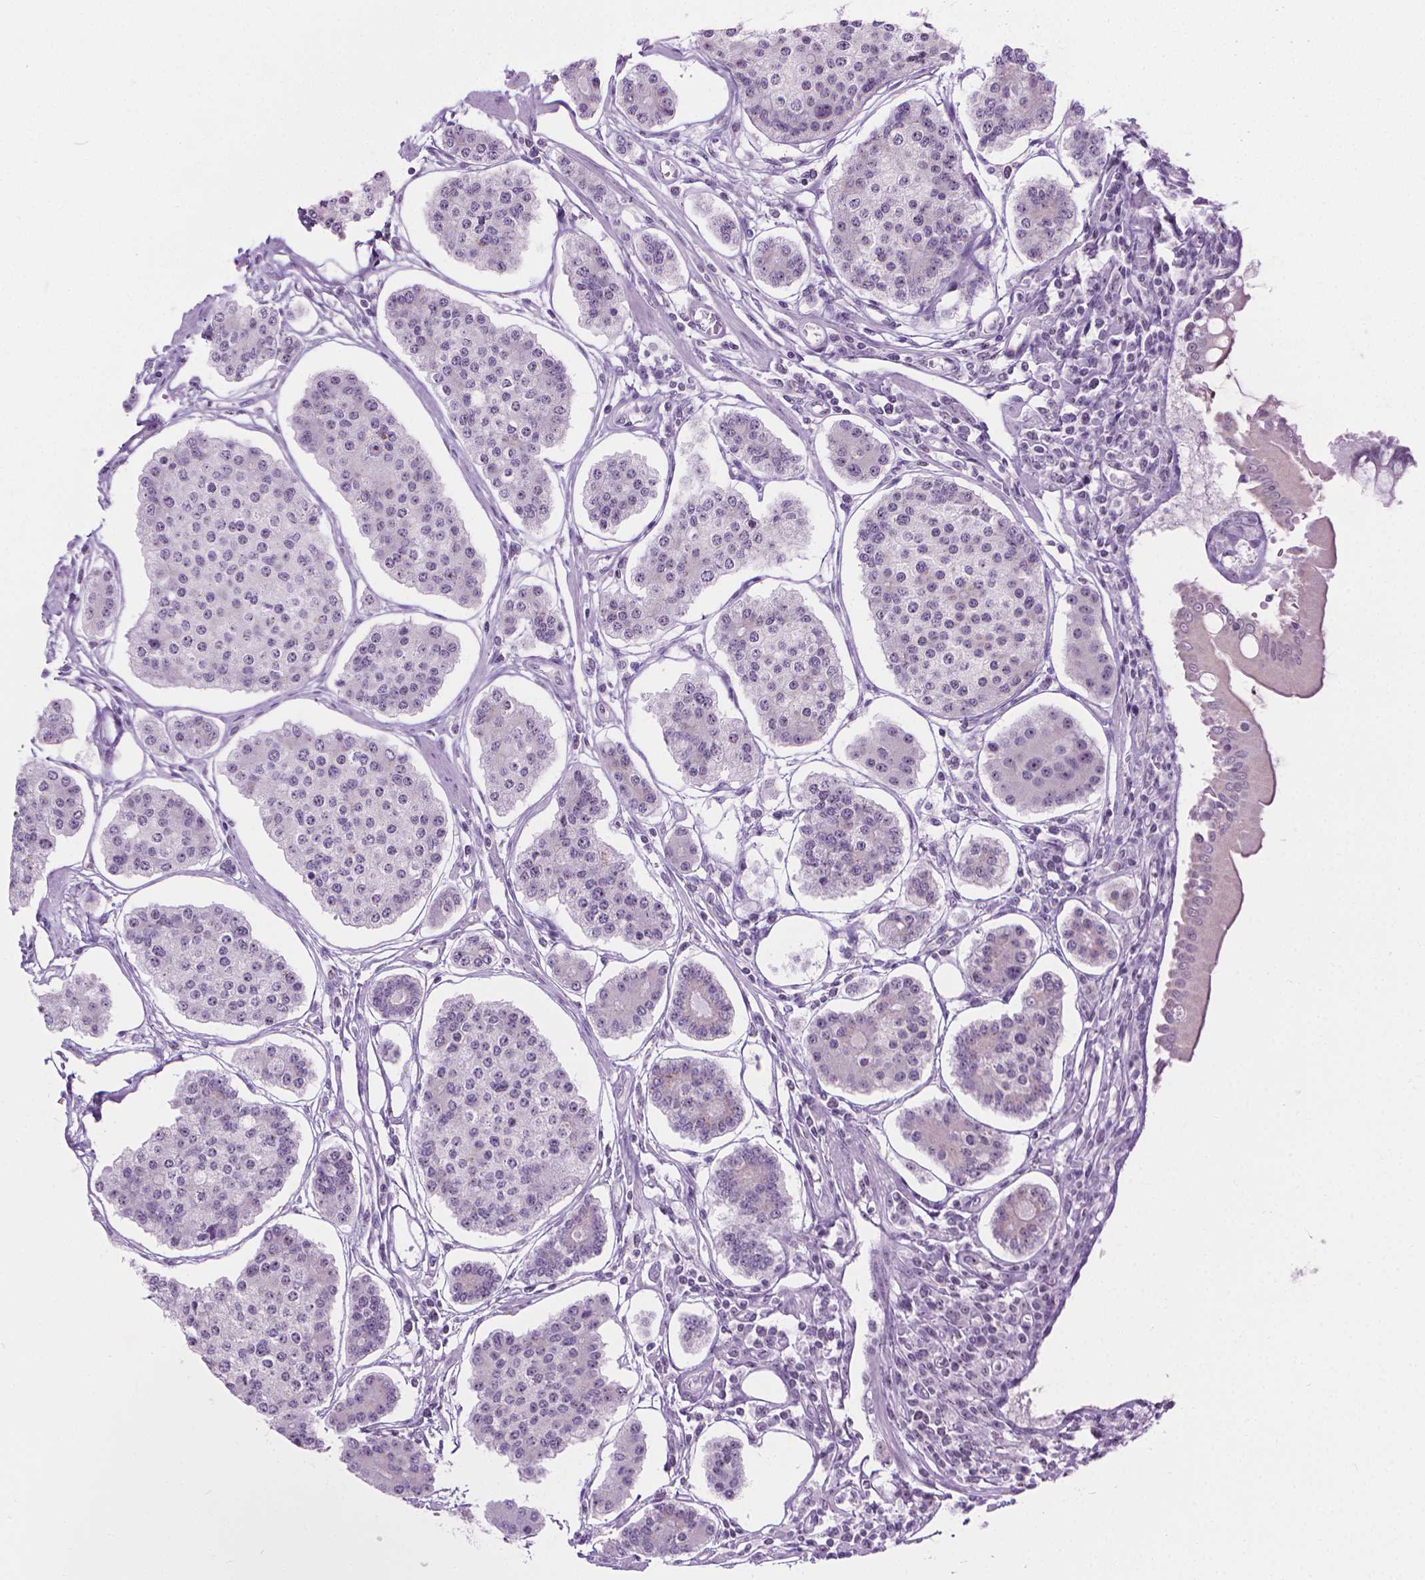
{"staining": {"intensity": "weak", "quantity": "<25%", "location": "nuclear"}, "tissue": "carcinoid", "cell_type": "Tumor cells", "image_type": "cancer", "snomed": [{"axis": "morphology", "description": "Carcinoid, malignant, NOS"}, {"axis": "topography", "description": "Small intestine"}], "caption": "This is a image of immunohistochemistry (IHC) staining of malignant carcinoid, which shows no staining in tumor cells. (DAB immunohistochemistry with hematoxylin counter stain).", "gene": "NOL7", "patient": {"sex": "female", "age": 65}}